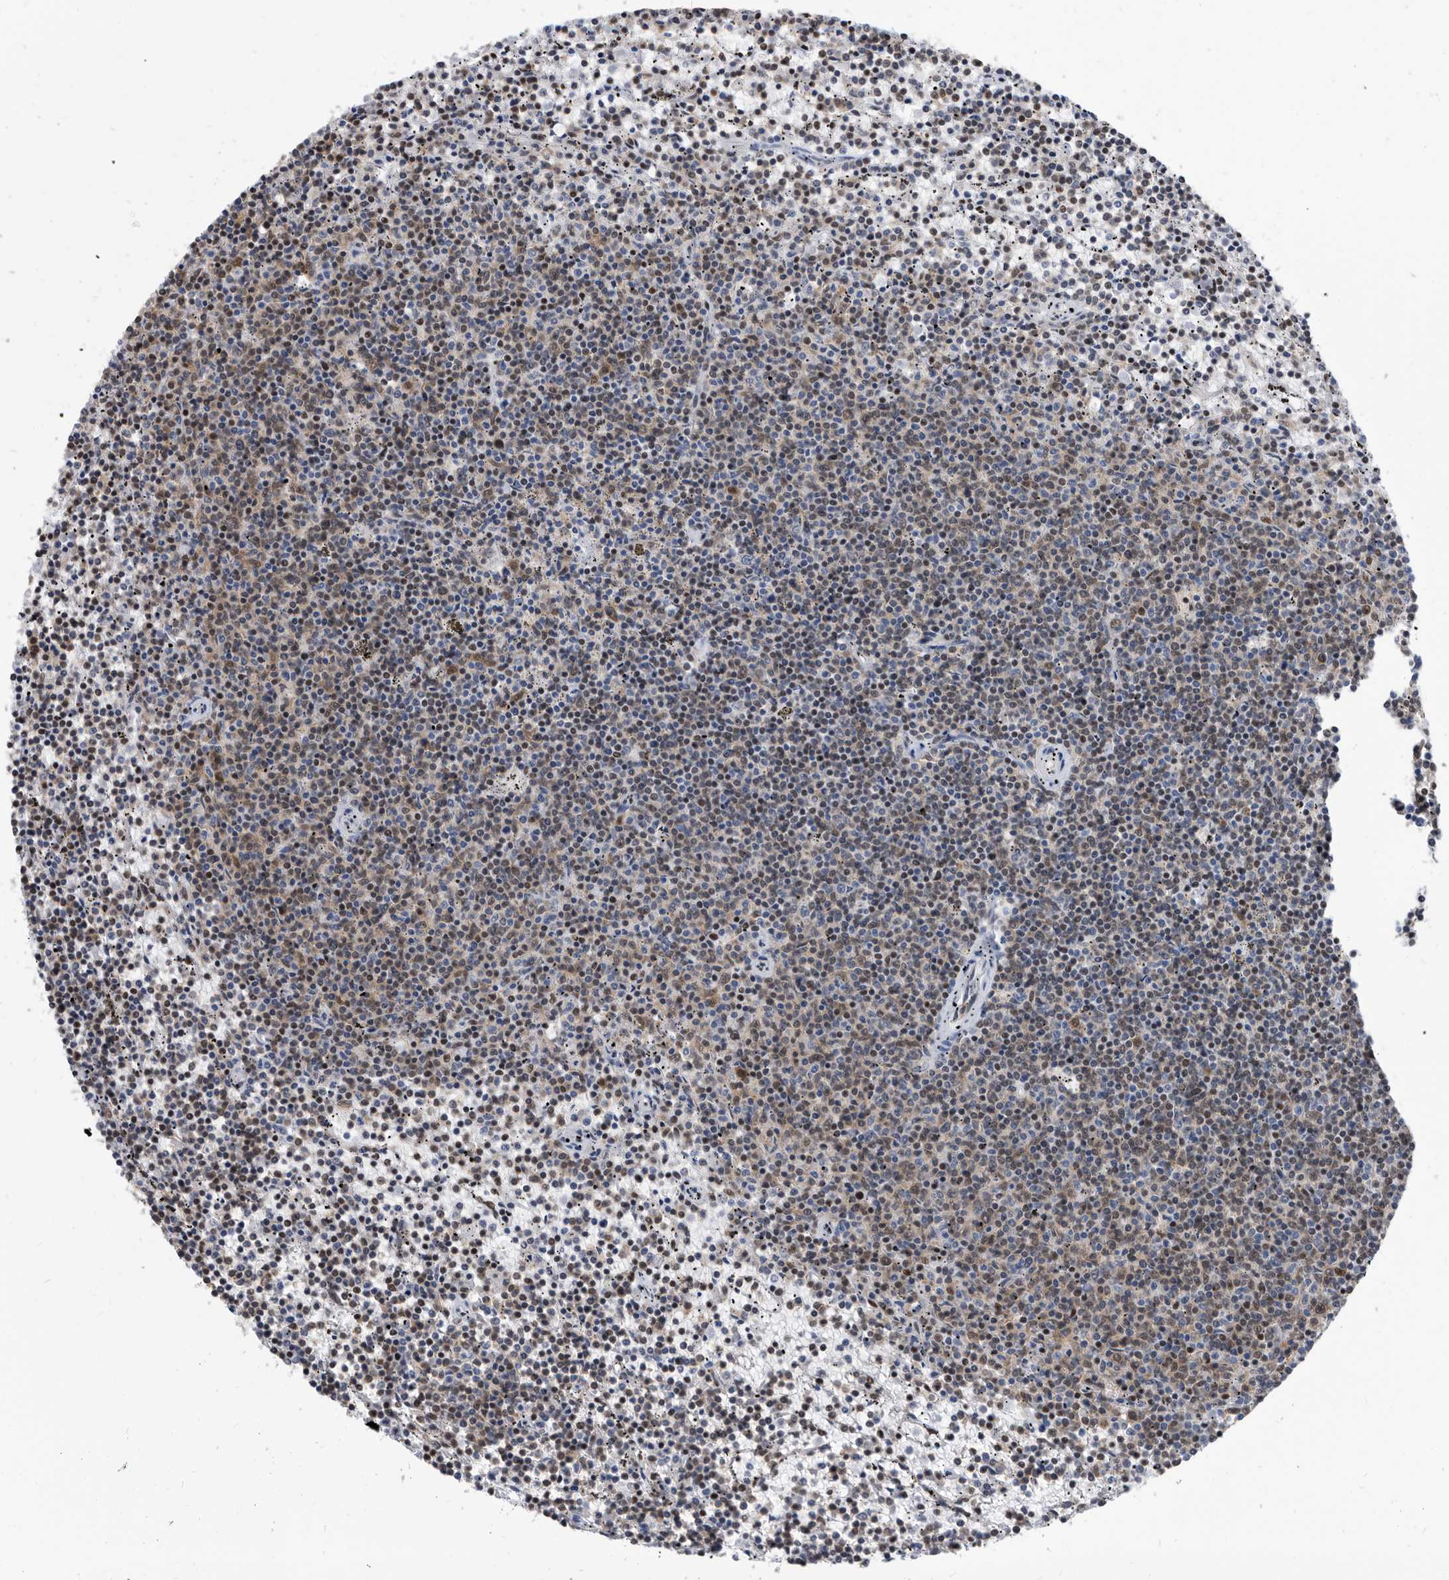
{"staining": {"intensity": "moderate", "quantity": "25%-75%", "location": "nuclear"}, "tissue": "lymphoma", "cell_type": "Tumor cells", "image_type": "cancer", "snomed": [{"axis": "morphology", "description": "Malignant lymphoma, non-Hodgkin's type, Low grade"}, {"axis": "topography", "description": "Spleen"}], "caption": "This micrograph exhibits immunohistochemistry staining of lymphoma, with medium moderate nuclear positivity in about 25%-75% of tumor cells.", "gene": "SF3A1", "patient": {"sex": "female", "age": 50}}